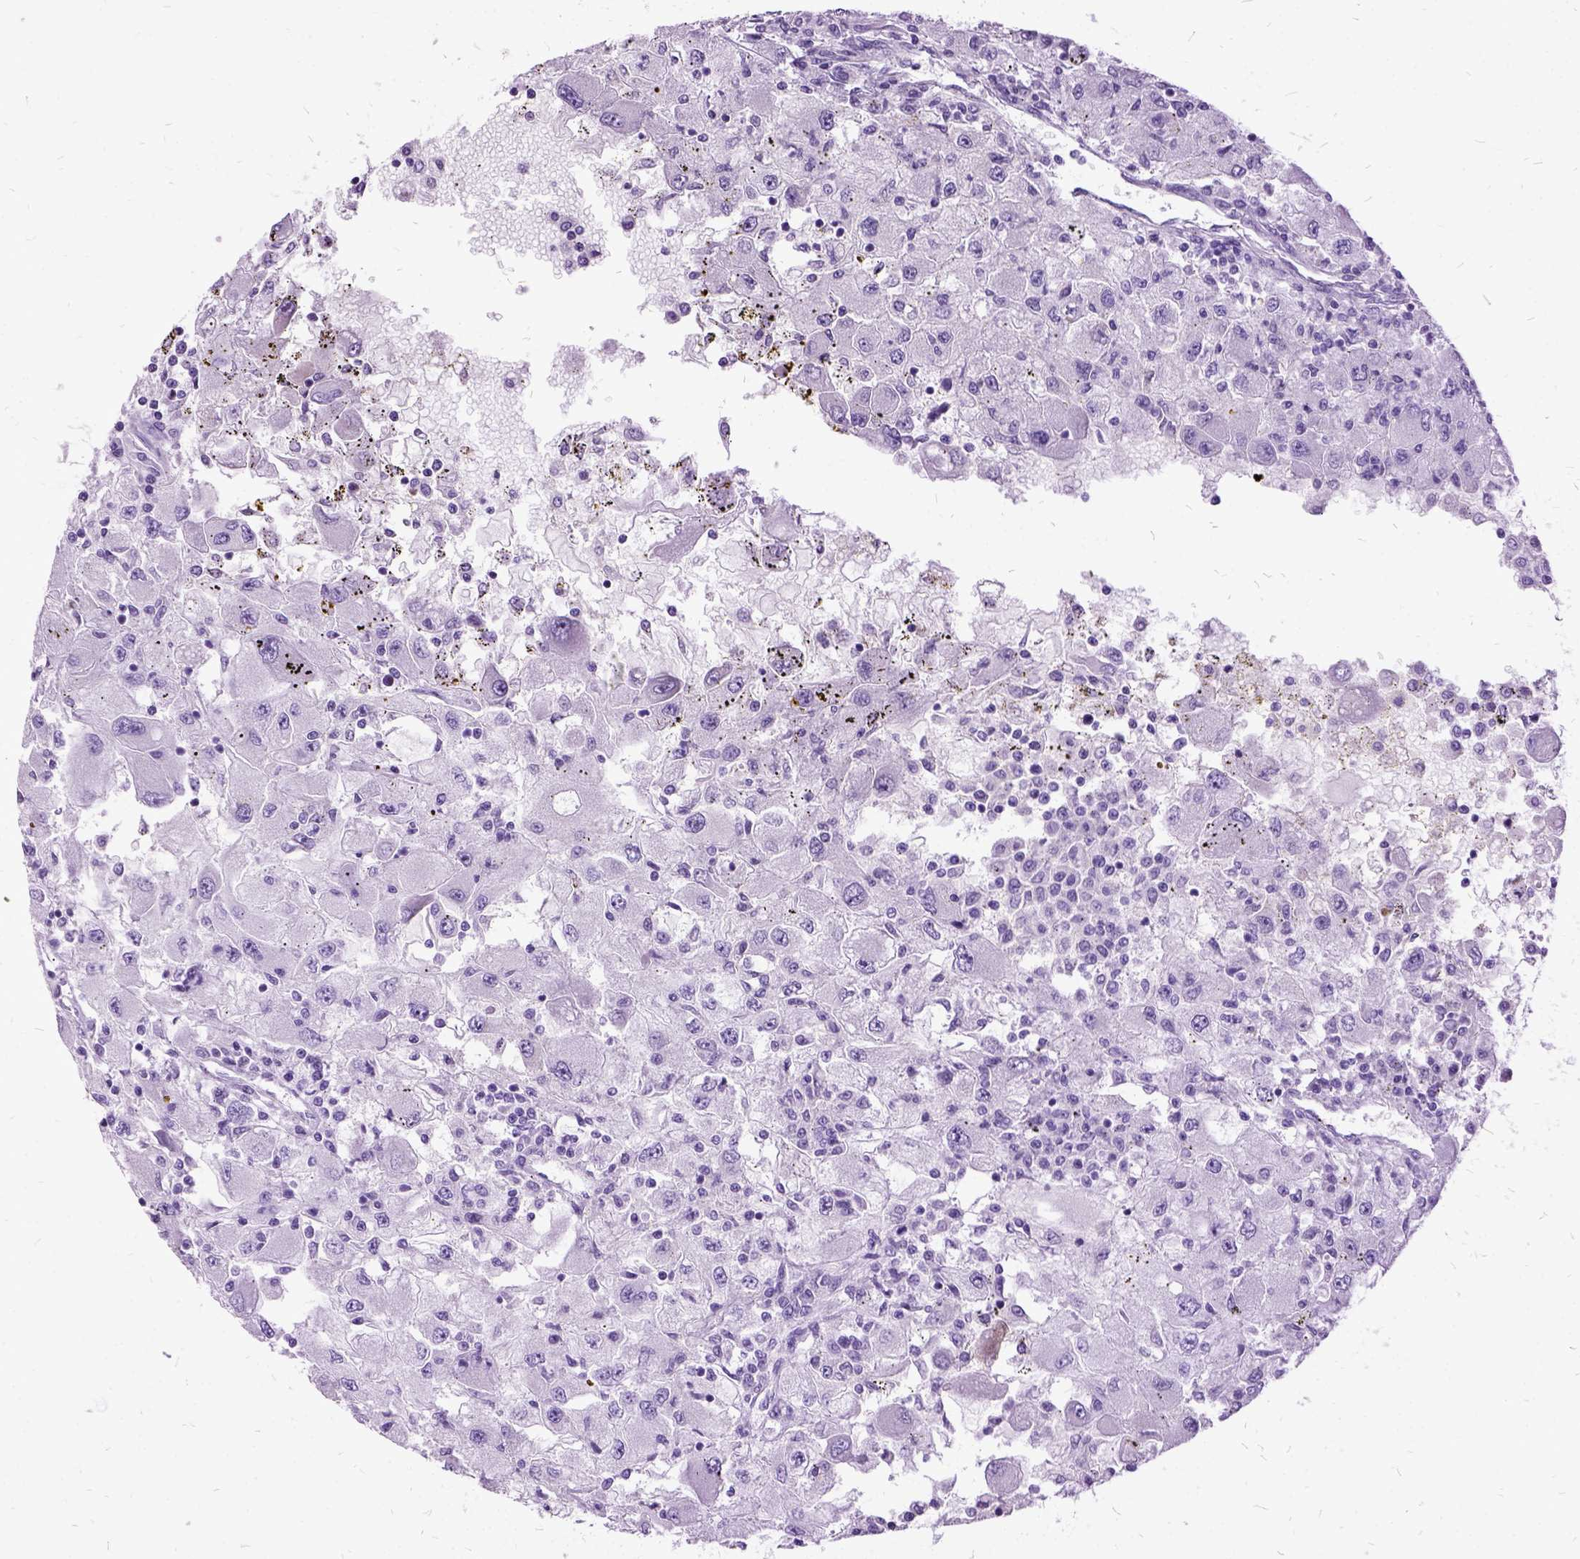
{"staining": {"intensity": "negative", "quantity": "none", "location": "none"}, "tissue": "renal cancer", "cell_type": "Tumor cells", "image_type": "cancer", "snomed": [{"axis": "morphology", "description": "Adenocarcinoma, NOS"}, {"axis": "topography", "description": "Kidney"}], "caption": "An image of human adenocarcinoma (renal) is negative for staining in tumor cells.", "gene": "MME", "patient": {"sex": "female", "age": 67}}